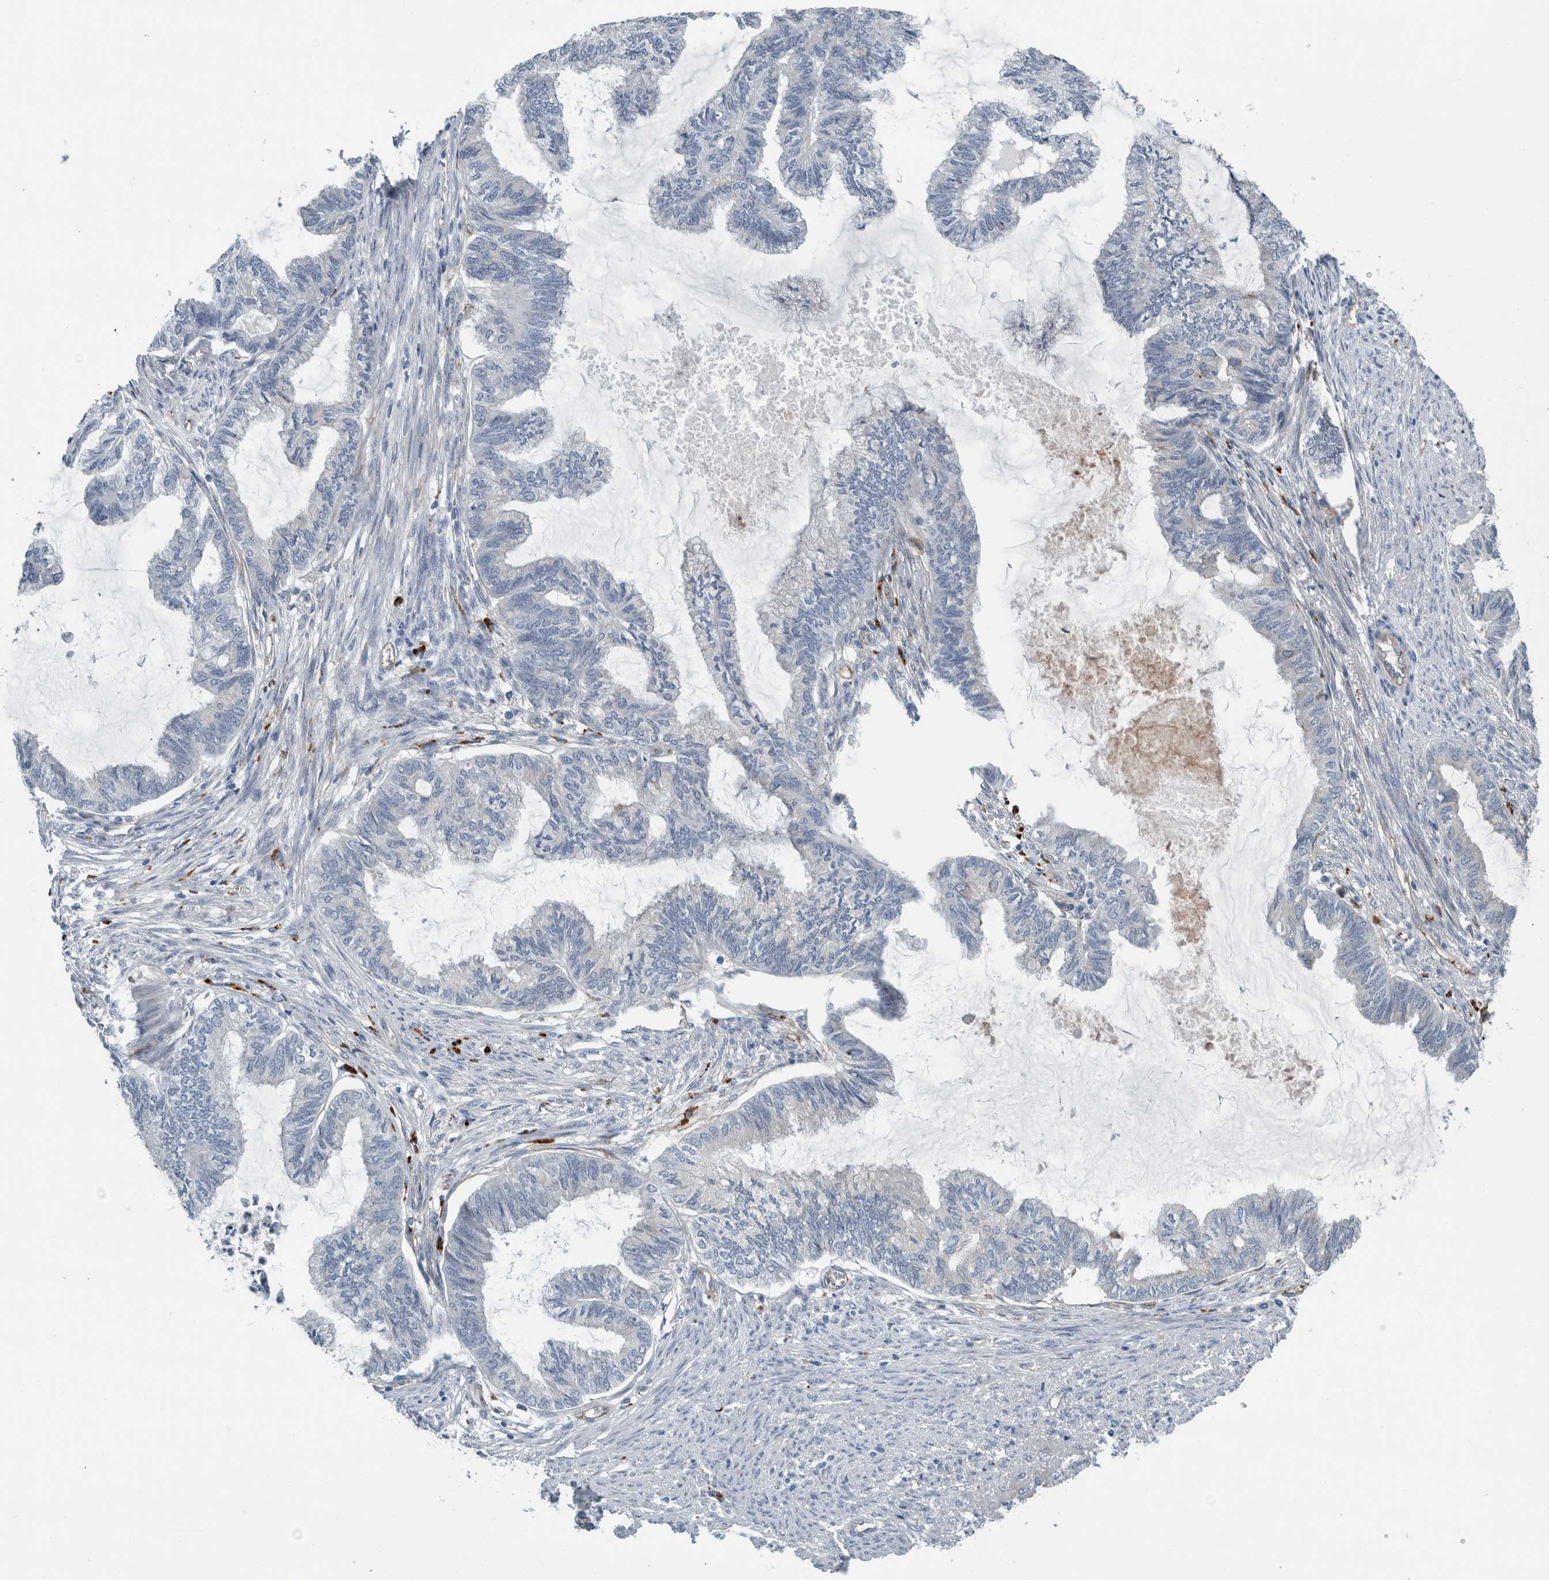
{"staining": {"intensity": "negative", "quantity": "none", "location": "none"}, "tissue": "endometrial cancer", "cell_type": "Tumor cells", "image_type": "cancer", "snomed": [{"axis": "morphology", "description": "Adenocarcinoma, NOS"}, {"axis": "topography", "description": "Endometrium"}], "caption": "Tumor cells show no significant protein staining in adenocarcinoma (endometrial). (Brightfield microscopy of DAB immunohistochemistry (IHC) at high magnification).", "gene": "GLT8D2", "patient": {"sex": "female", "age": 86}}